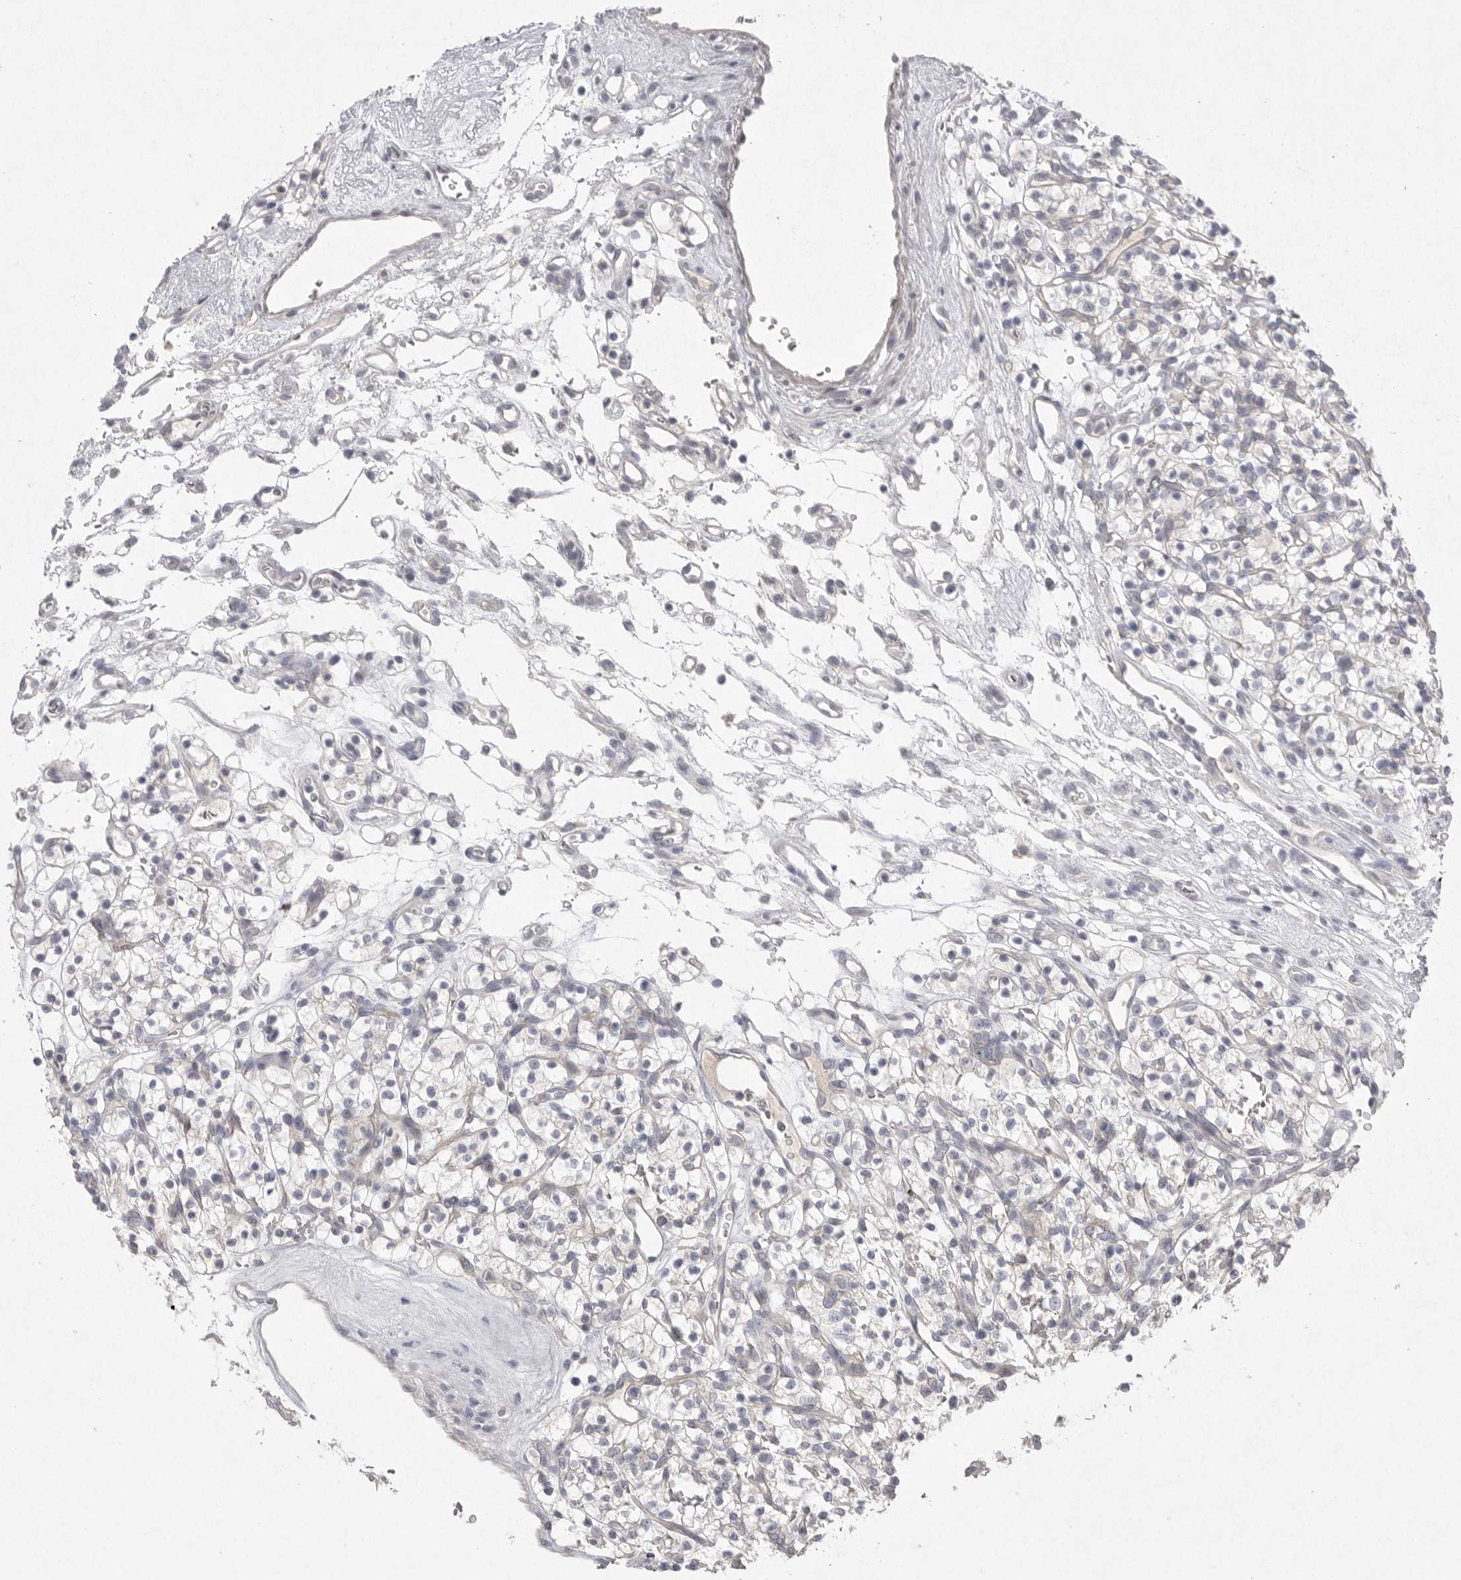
{"staining": {"intensity": "negative", "quantity": "none", "location": "none"}, "tissue": "renal cancer", "cell_type": "Tumor cells", "image_type": "cancer", "snomed": [{"axis": "morphology", "description": "Adenocarcinoma, NOS"}, {"axis": "topography", "description": "Kidney"}], "caption": "This is an IHC micrograph of human adenocarcinoma (renal). There is no expression in tumor cells.", "gene": "VANGL2", "patient": {"sex": "female", "age": 57}}